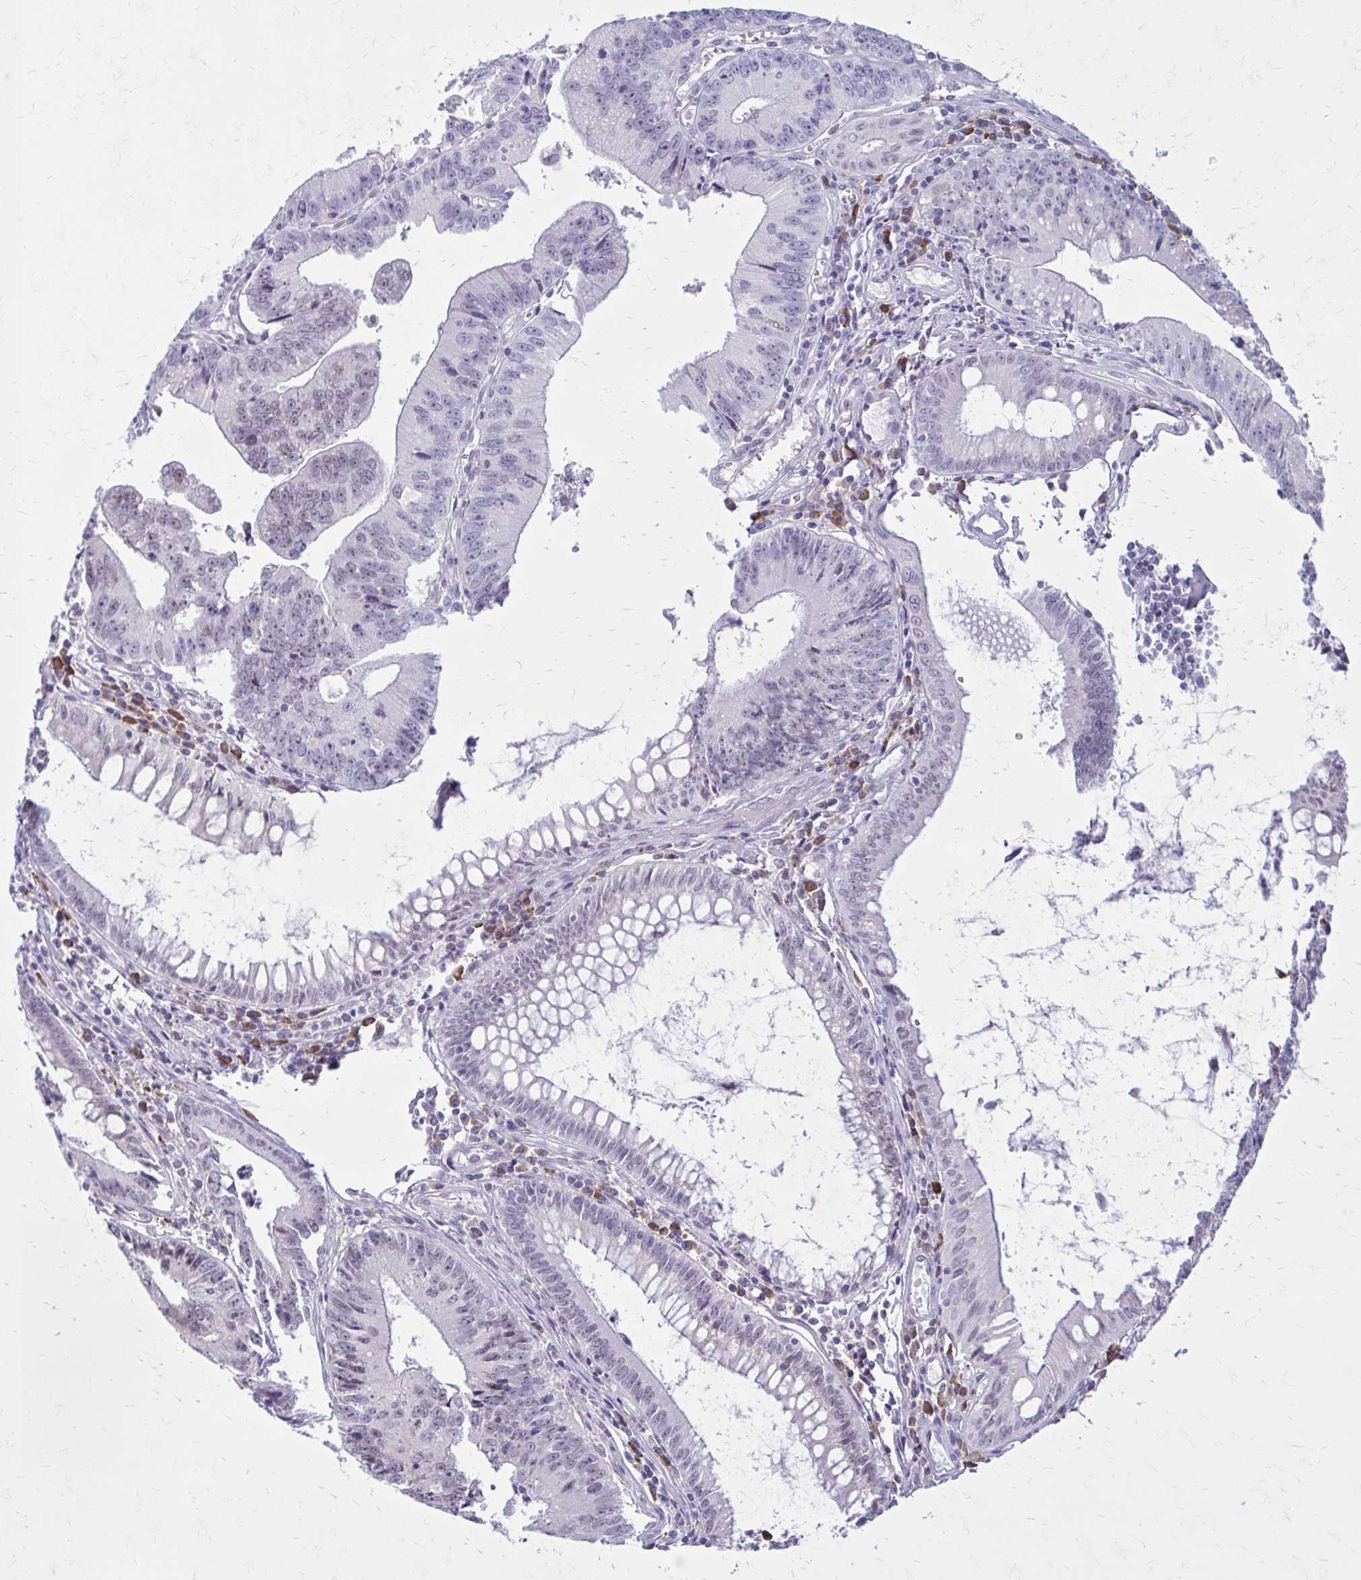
{"staining": {"intensity": "negative", "quantity": "none", "location": "none"}, "tissue": "colorectal cancer", "cell_type": "Tumor cells", "image_type": "cancer", "snomed": [{"axis": "morphology", "description": "Adenocarcinoma, NOS"}, {"axis": "topography", "description": "Rectum"}], "caption": "Histopathology image shows no protein staining in tumor cells of colorectal cancer tissue.", "gene": "PROSER1", "patient": {"sex": "female", "age": 81}}